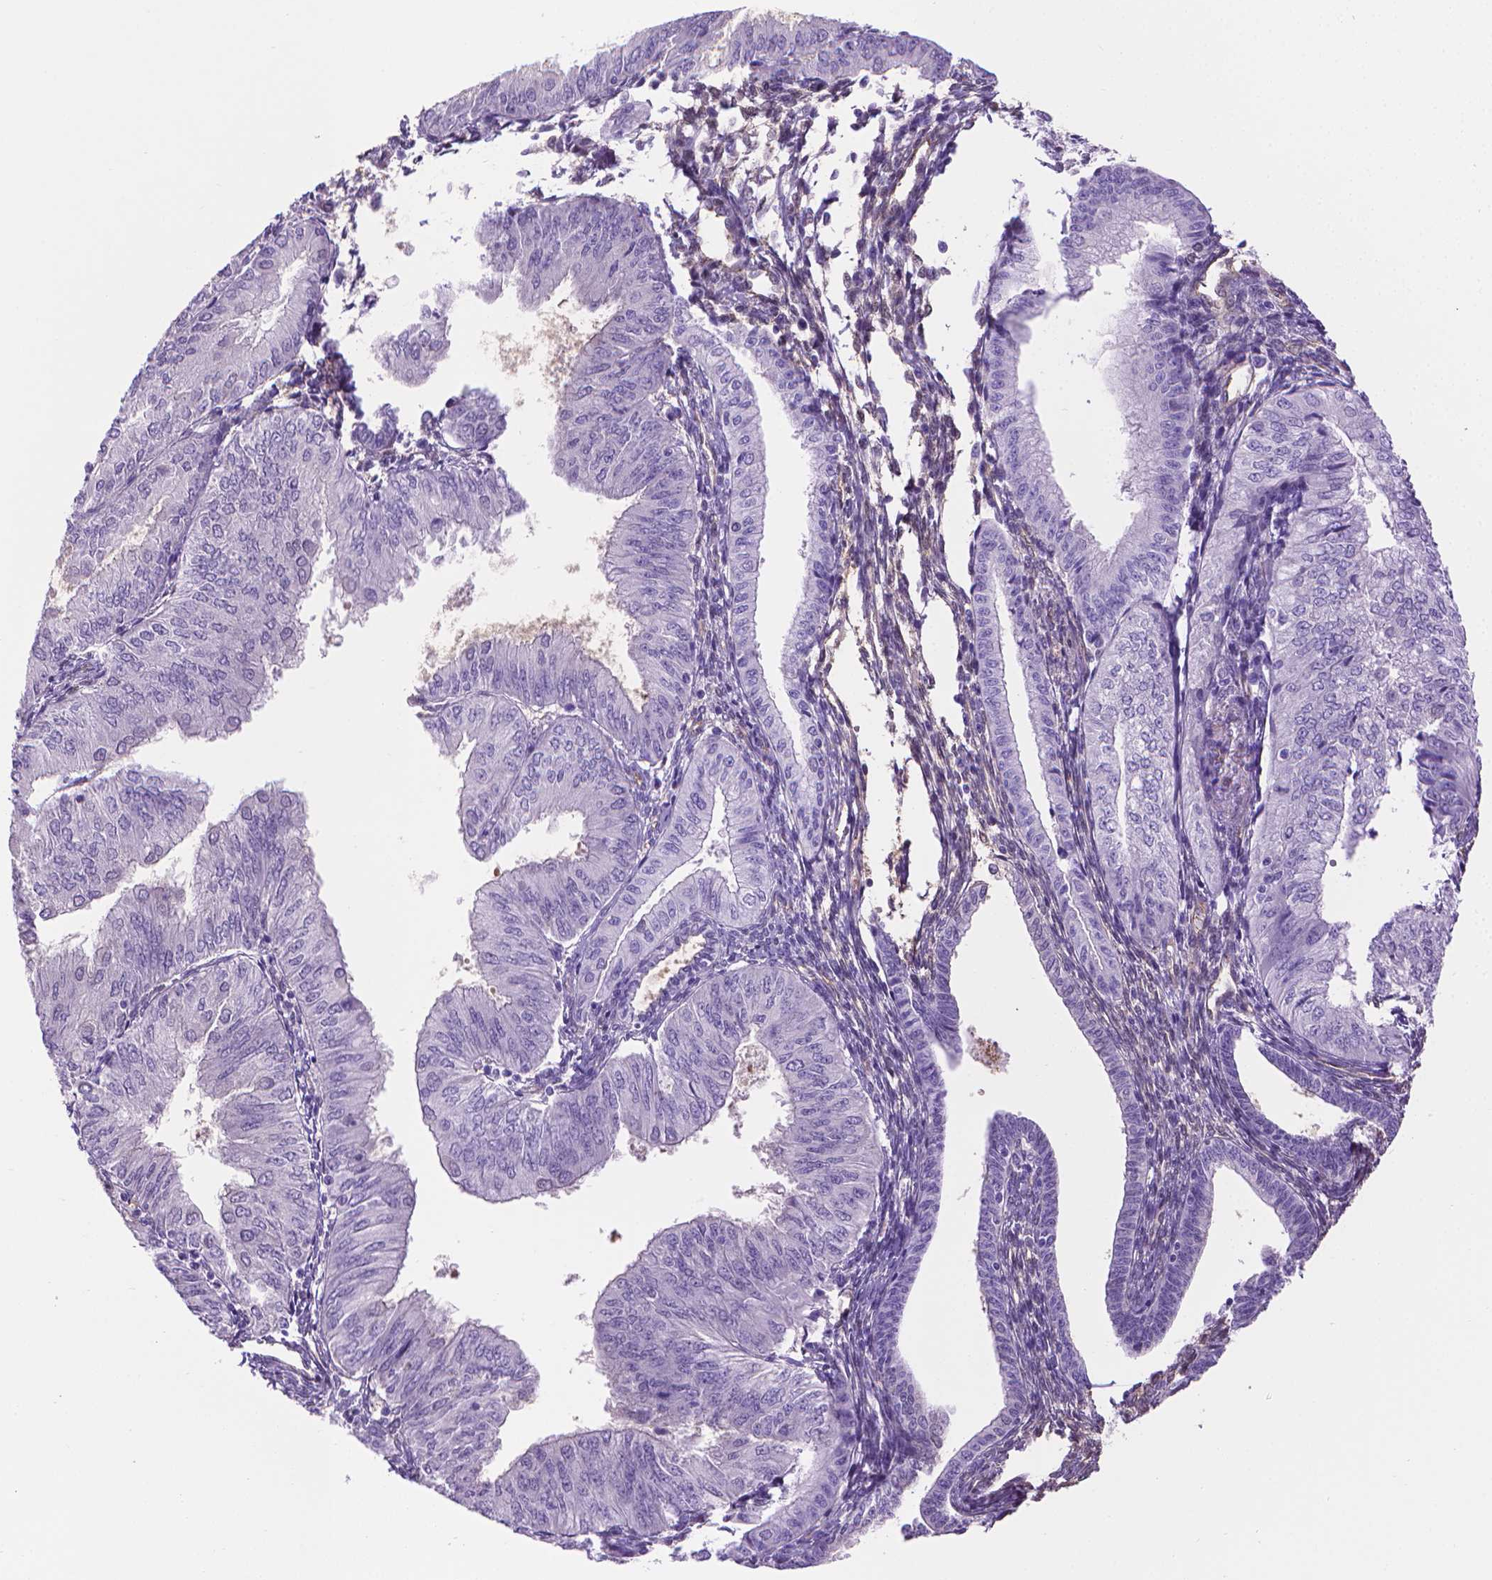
{"staining": {"intensity": "negative", "quantity": "none", "location": "none"}, "tissue": "endometrial cancer", "cell_type": "Tumor cells", "image_type": "cancer", "snomed": [{"axis": "morphology", "description": "Adenocarcinoma, NOS"}, {"axis": "topography", "description": "Endometrium"}], "caption": "IHC of endometrial cancer displays no expression in tumor cells.", "gene": "CLIC4", "patient": {"sex": "female", "age": 53}}